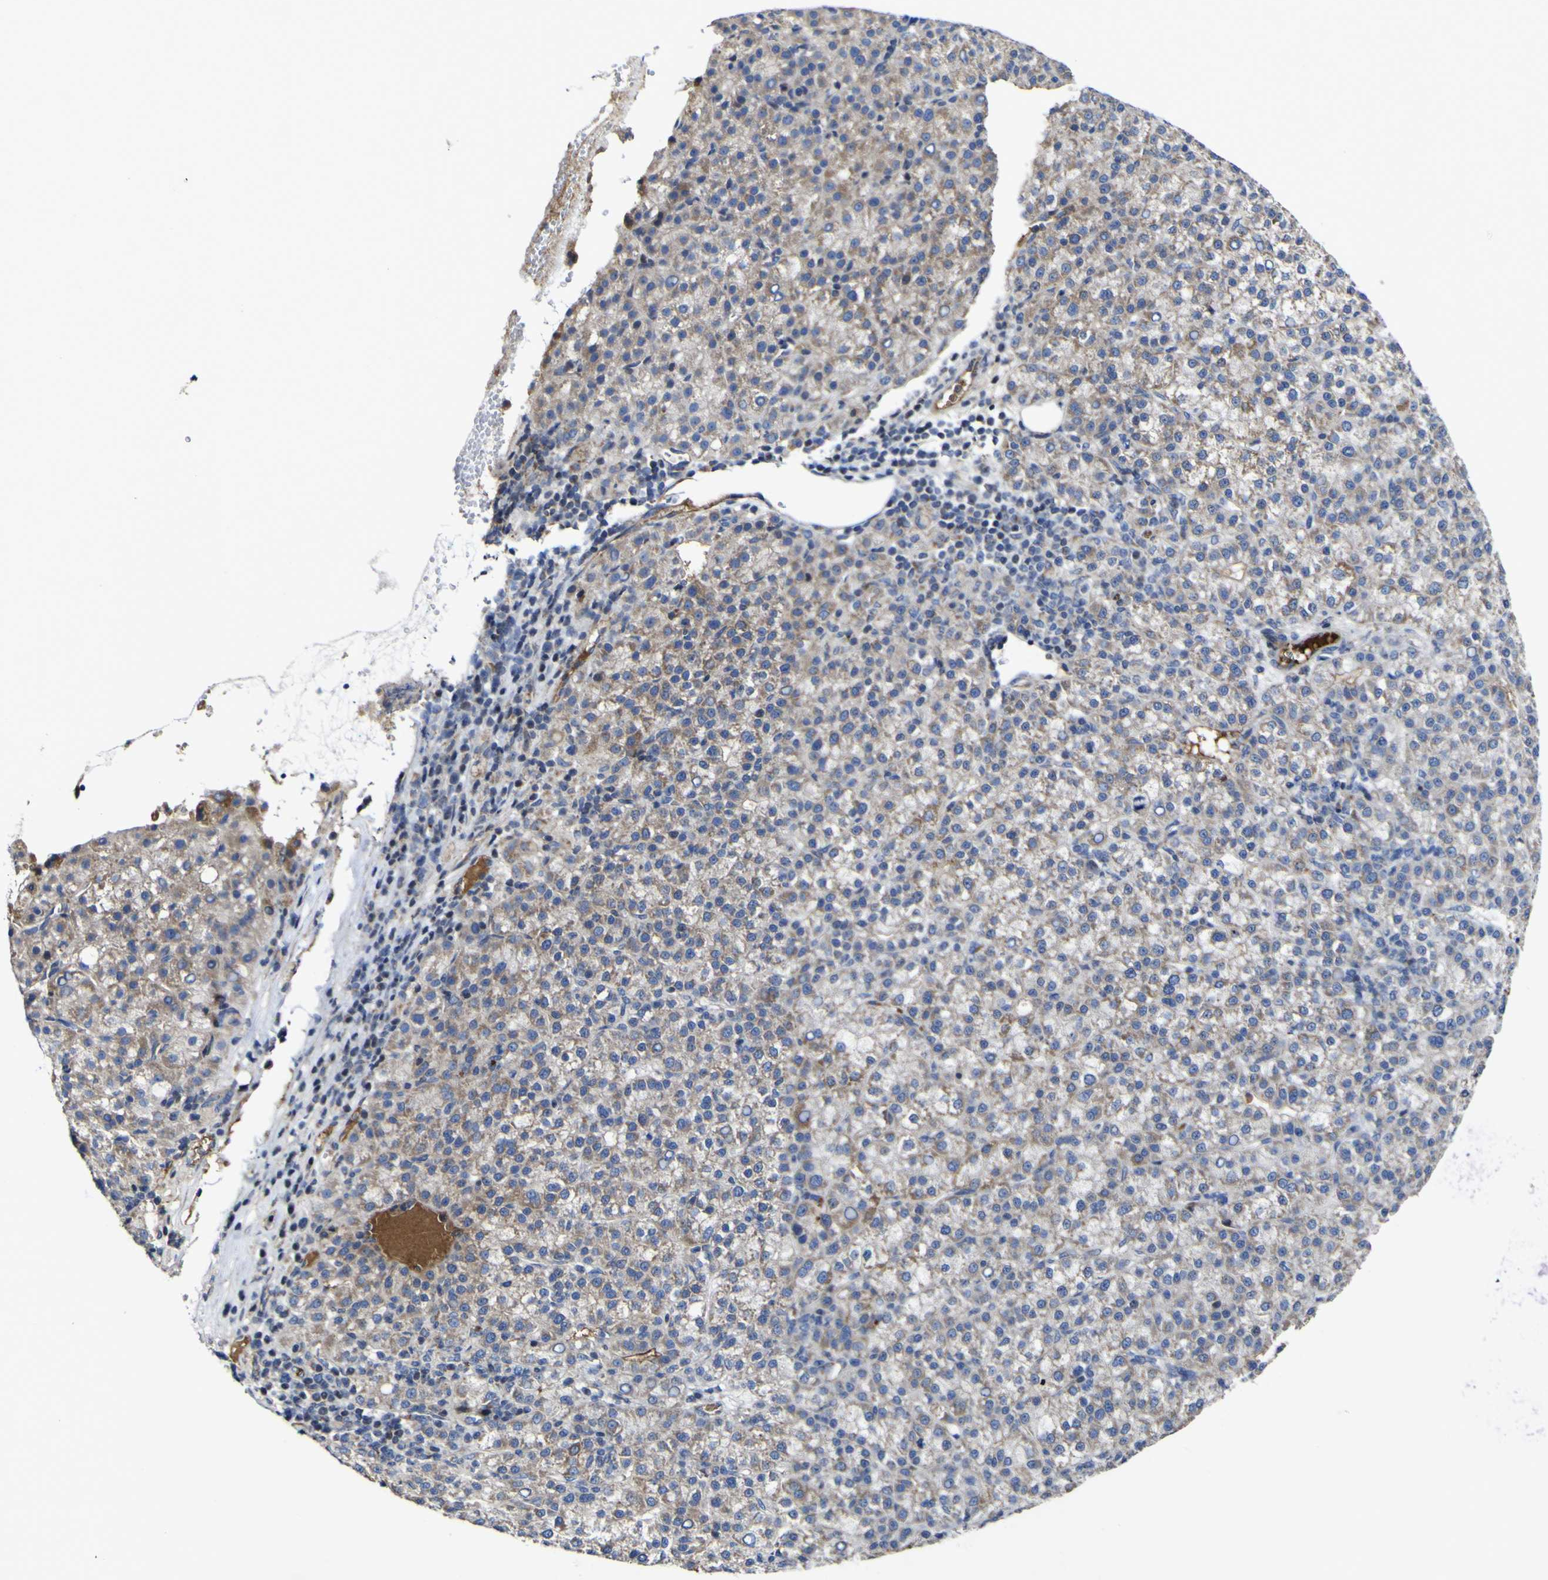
{"staining": {"intensity": "moderate", "quantity": "25%-75%", "location": "cytoplasmic/membranous"}, "tissue": "liver cancer", "cell_type": "Tumor cells", "image_type": "cancer", "snomed": [{"axis": "morphology", "description": "Carcinoma, Hepatocellular, NOS"}, {"axis": "topography", "description": "Liver"}], "caption": "A micrograph showing moderate cytoplasmic/membranous staining in about 25%-75% of tumor cells in liver hepatocellular carcinoma, as visualized by brown immunohistochemical staining.", "gene": "CCDC90B", "patient": {"sex": "female", "age": 58}}